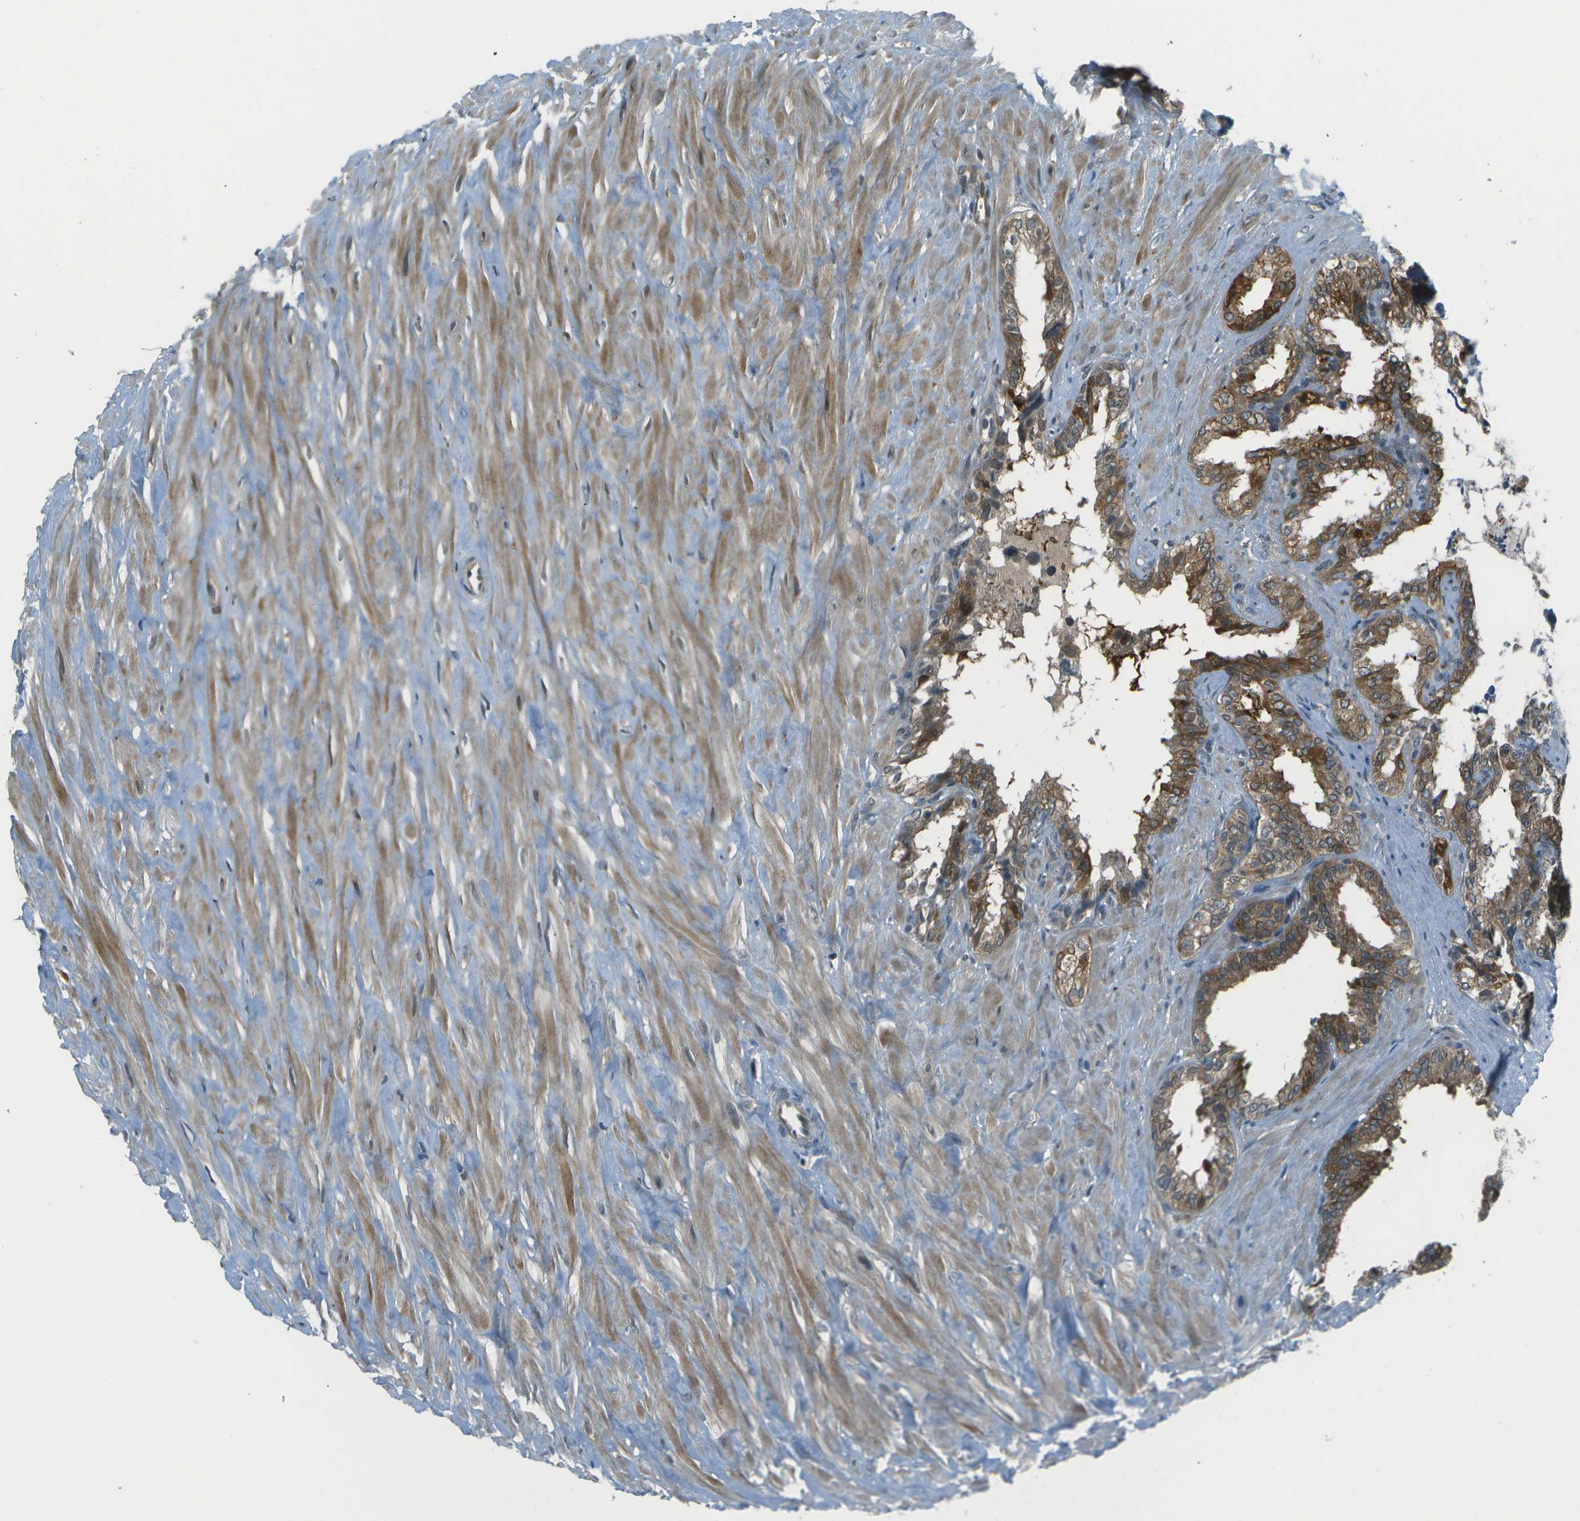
{"staining": {"intensity": "moderate", "quantity": ">75%", "location": "cytoplasmic/membranous"}, "tissue": "seminal vesicle", "cell_type": "Glandular cells", "image_type": "normal", "snomed": [{"axis": "morphology", "description": "Normal tissue, NOS"}, {"axis": "topography", "description": "Seminal veicle"}], "caption": "Moderate cytoplasmic/membranous protein staining is present in about >75% of glandular cells in seminal vesicle. (Stains: DAB in brown, nuclei in blue, Microscopy: brightfield microscopy at high magnification).", "gene": "TMEM19", "patient": {"sex": "male", "age": 64}}